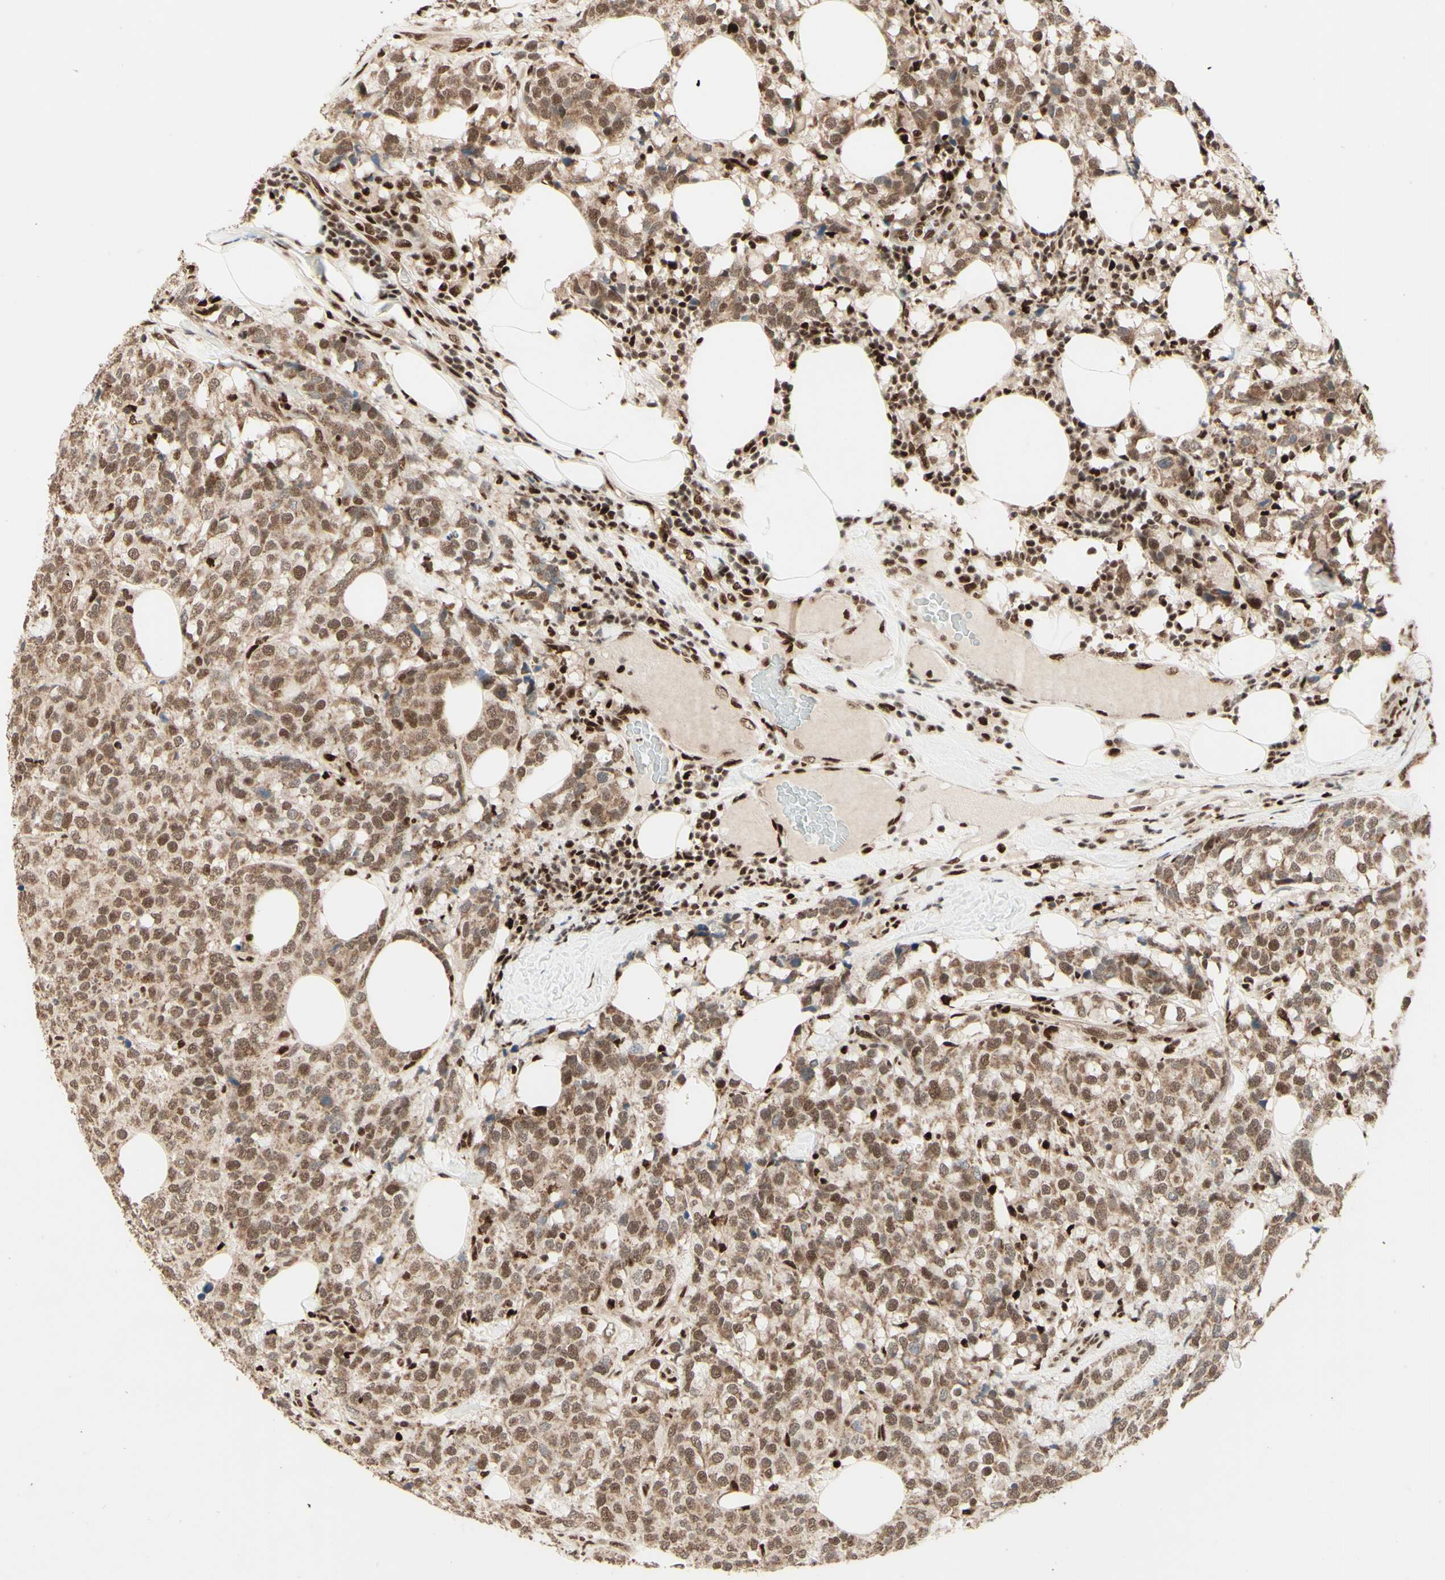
{"staining": {"intensity": "moderate", "quantity": ">75%", "location": "cytoplasmic/membranous,nuclear"}, "tissue": "breast cancer", "cell_type": "Tumor cells", "image_type": "cancer", "snomed": [{"axis": "morphology", "description": "Lobular carcinoma"}, {"axis": "topography", "description": "Breast"}], "caption": "Immunohistochemistry photomicrograph of human breast cancer (lobular carcinoma) stained for a protein (brown), which shows medium levels of moderate cytoplasmic/membranous and nuclear staining in about >75% of tumor cells.", "gene": "NR3C1", "patient": {"sex": "female", "age": 59}}